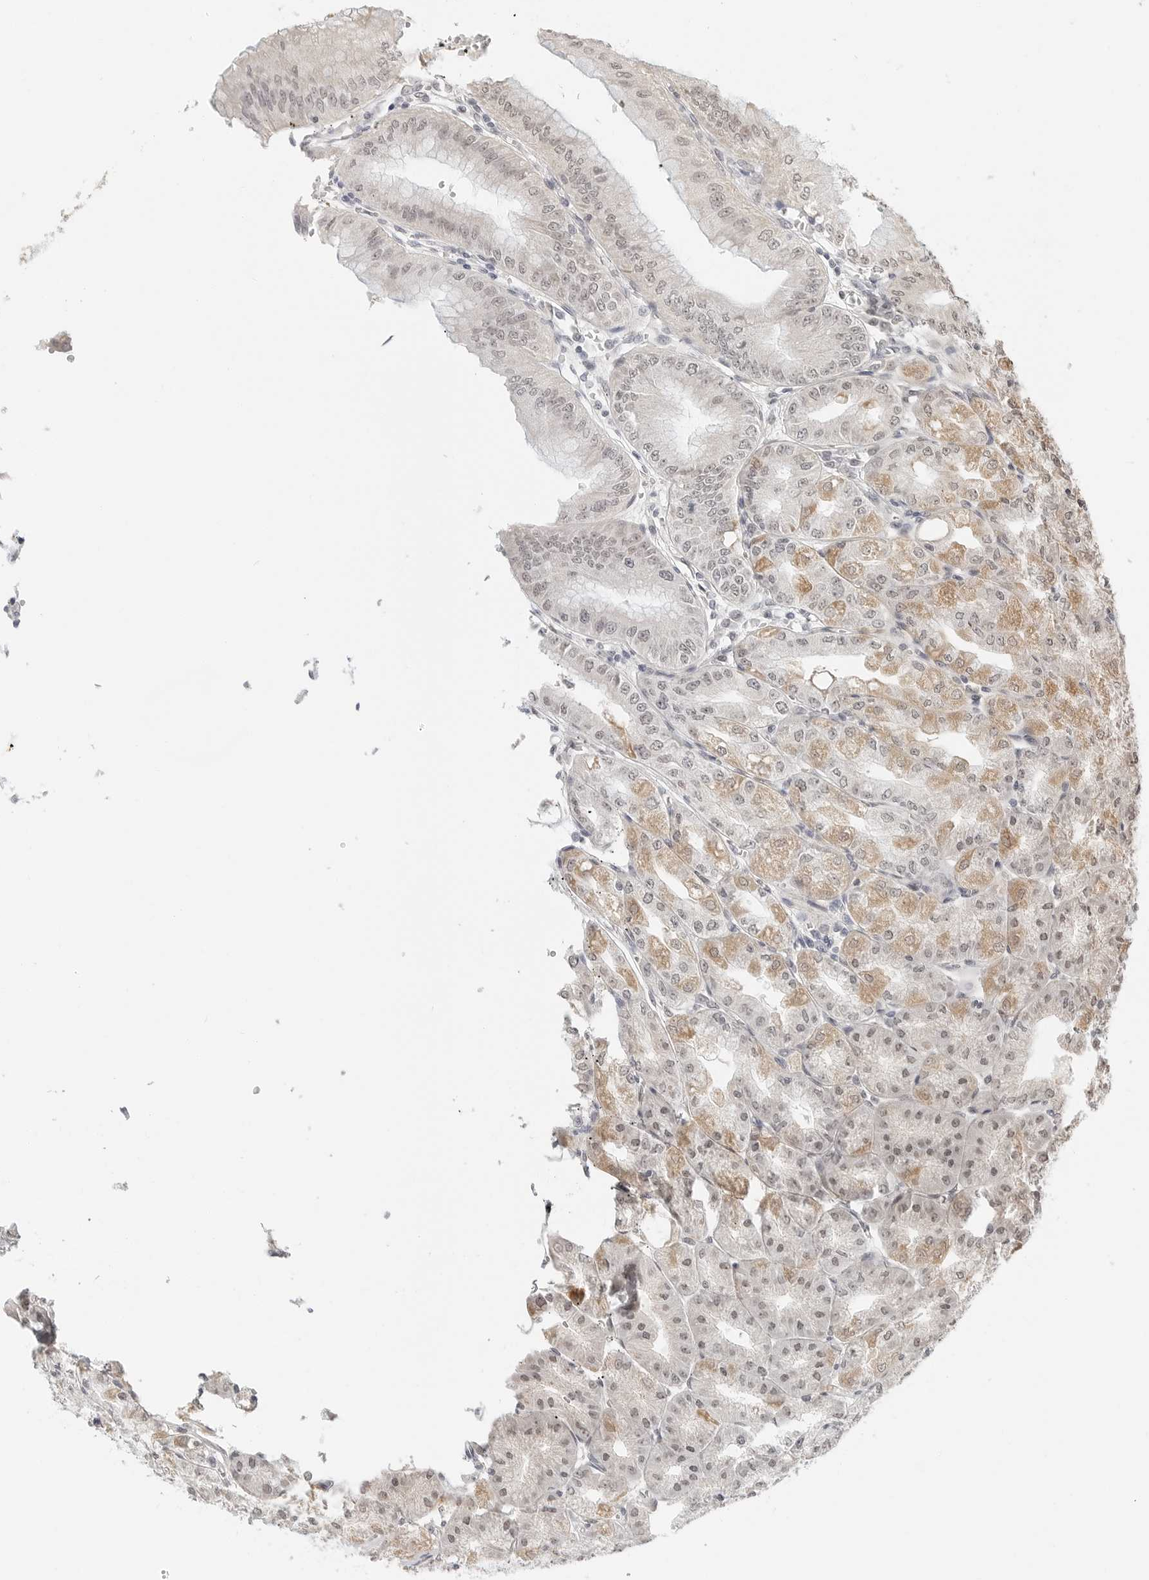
{"staining": {"intensity": "moderate", "quantity": ">75%", "location": "cytoplasmic/membranous,nuclear"}, "tissue": "stomach", "cell_type": "Glandular cells", "image_type": "normal", "snomed": [{"axis": "morphology", "description": "Normal tissue, NOS"}, {"axis": "topography", "description": "Stomach, lower"}], "caption": "Benign stomach demonstrates moderate cytoplasmic/membranous,nuclear staining in about >75% of glandular cells.", "gene": "TSEN2", "patient": {"sex": "male", "age": 71}}